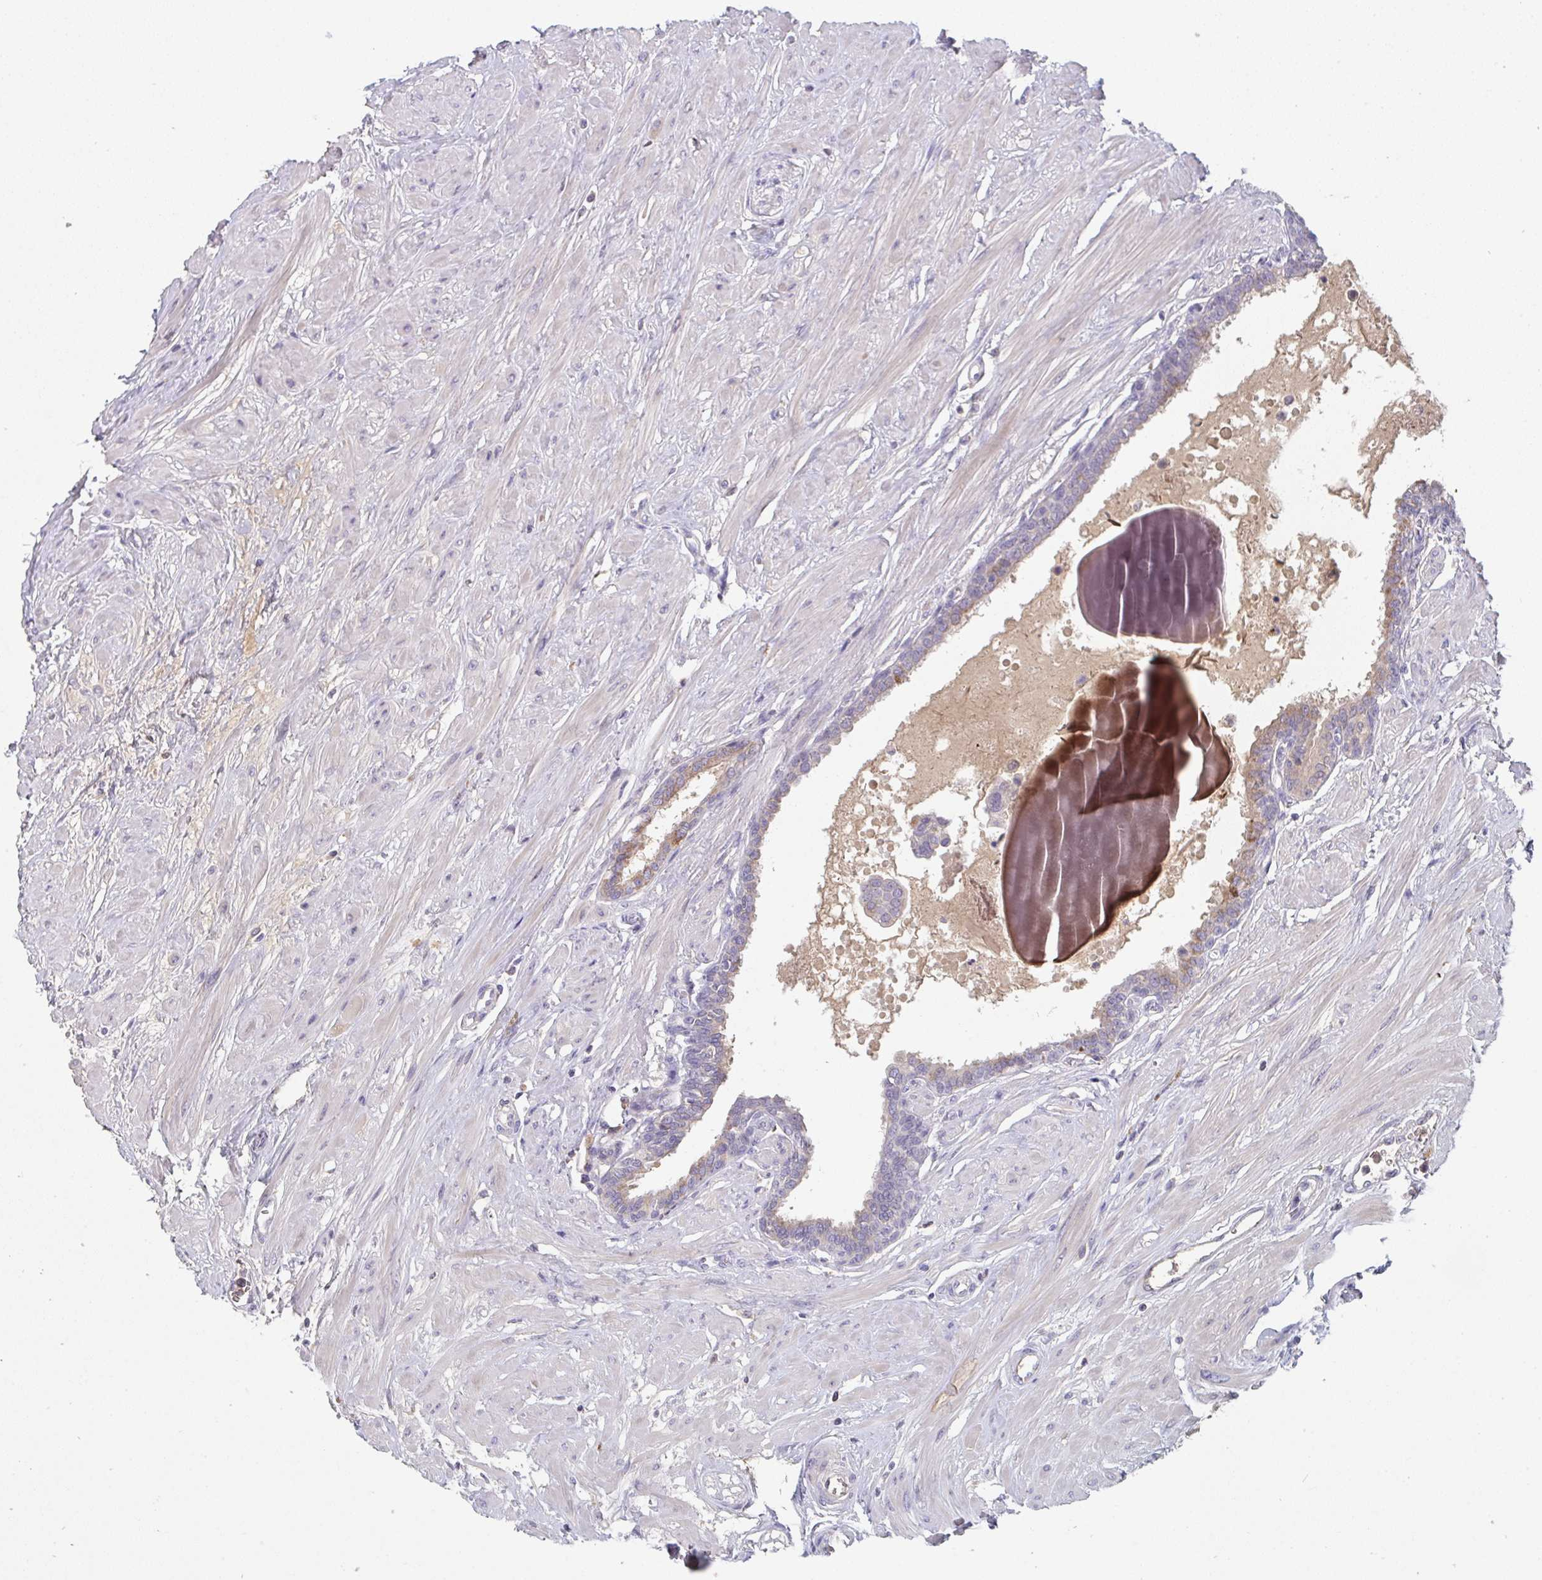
{"staining": {"intensity": "weak", "quantity": "<25%", "location": "cytoplasmic/membranous"}, "tissue": "seminal vesicle", "cell_type": "Glandular cells", "image_type": "normal", "snomed": [{"axis": "morphology", "description": "Normal tissue, NOS"}, {"axis": "topography", "description": "Prostate"}, {"axis": "topography", "description": "Seminal veicle"}], "caption": "An image of seminal vesicle stained for a protein exhibits no brown staining in glandular cells. Nuclei are stained in blue.", "gene": "HGFAC", "patient": {"sex": "male", "age": 60}}